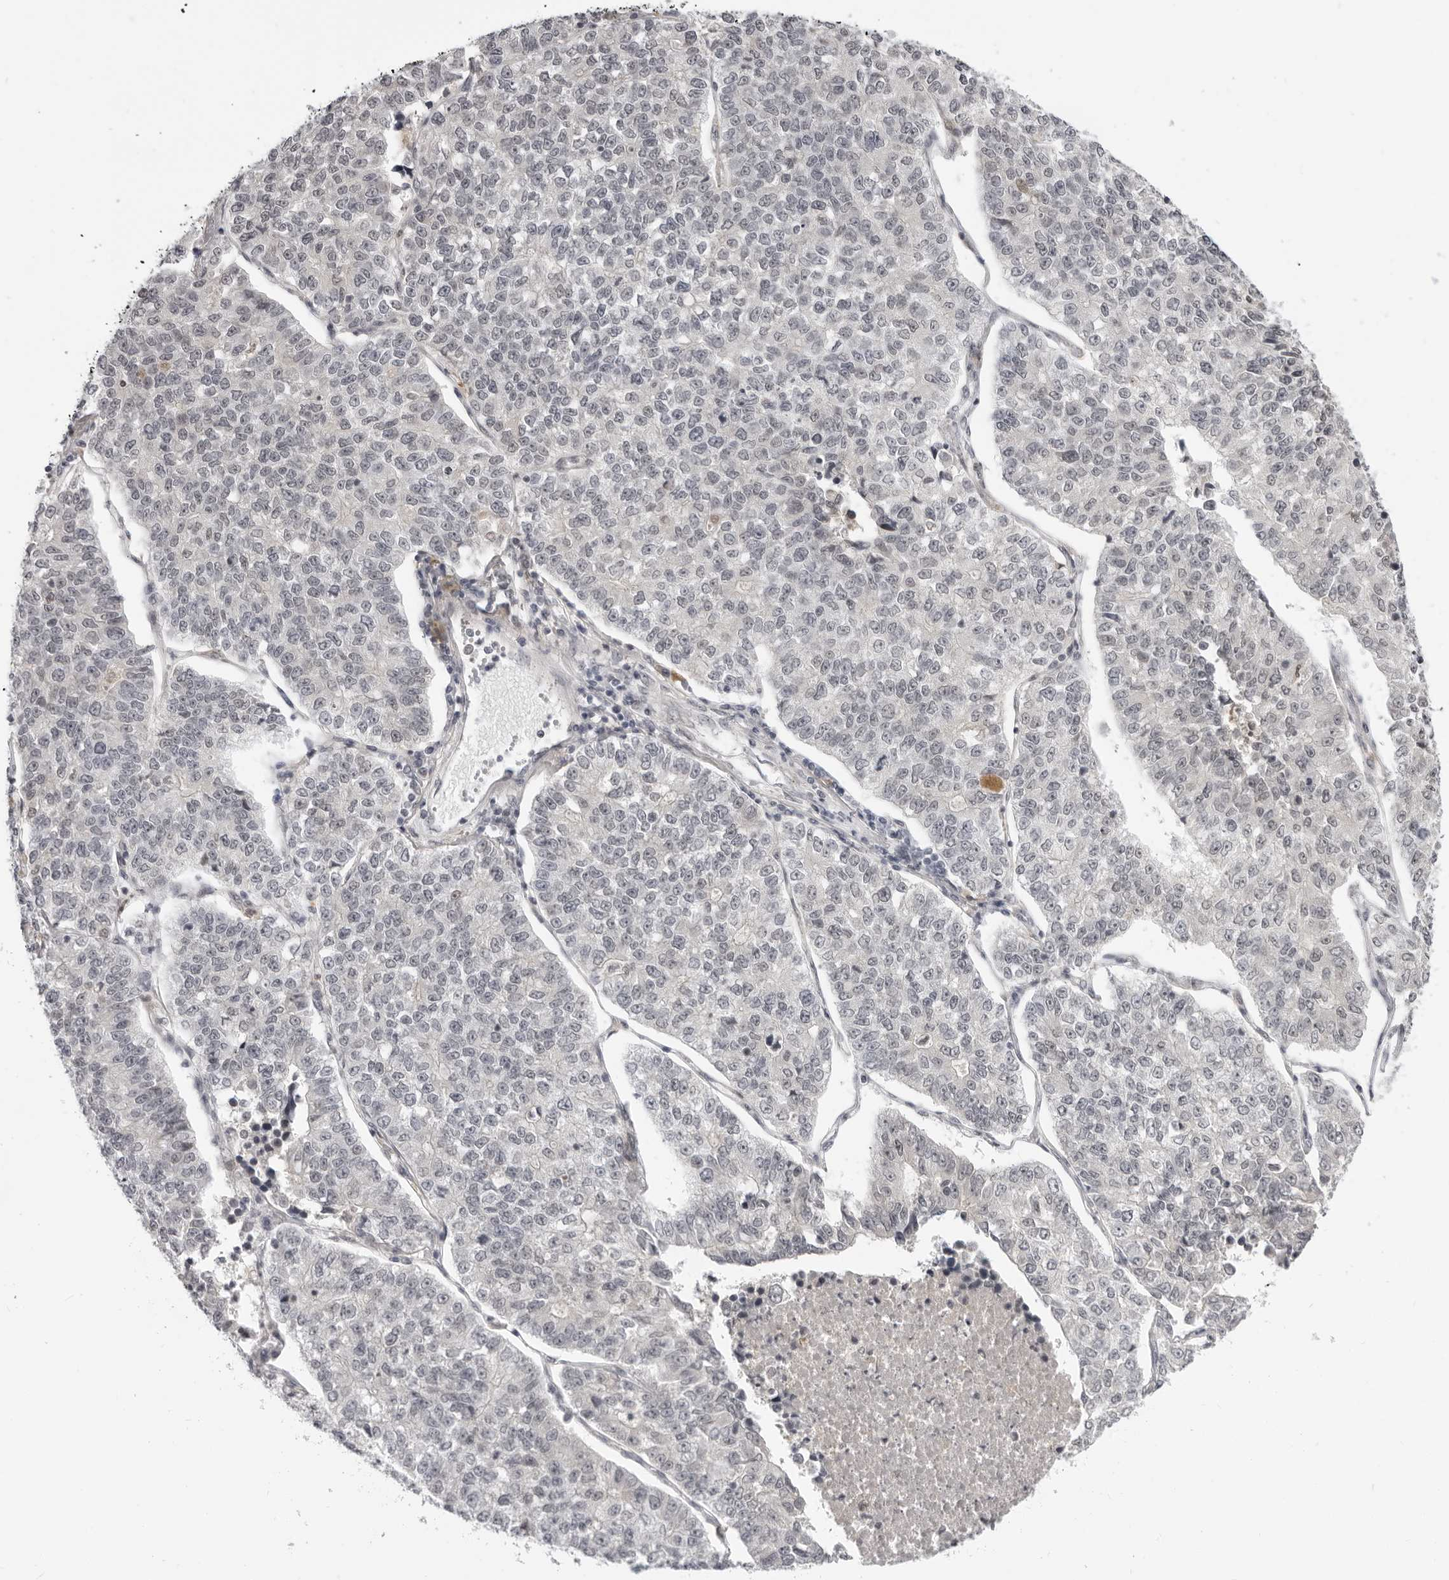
{"staining": {"intensity": "weak", "quantity": "25%-75%", "location": "nuclear"}, "tissue": "lung cancer", "cell_type": "Tumor cells", "image_type": "cancer", "snomed": [{"axis": "morphology", "description": "Adenocarcinoma, NOS"}, {"axis": "topography", "description": "Lung"}], "caption": "The photomicrograph reveals staining of lung cancer (adenocarcinoma), revealing weak nuclear protein expression (brown color) within tumor cells.", "gene": "SRGAP2", "patient": {"sex": "male", "age": 49}}